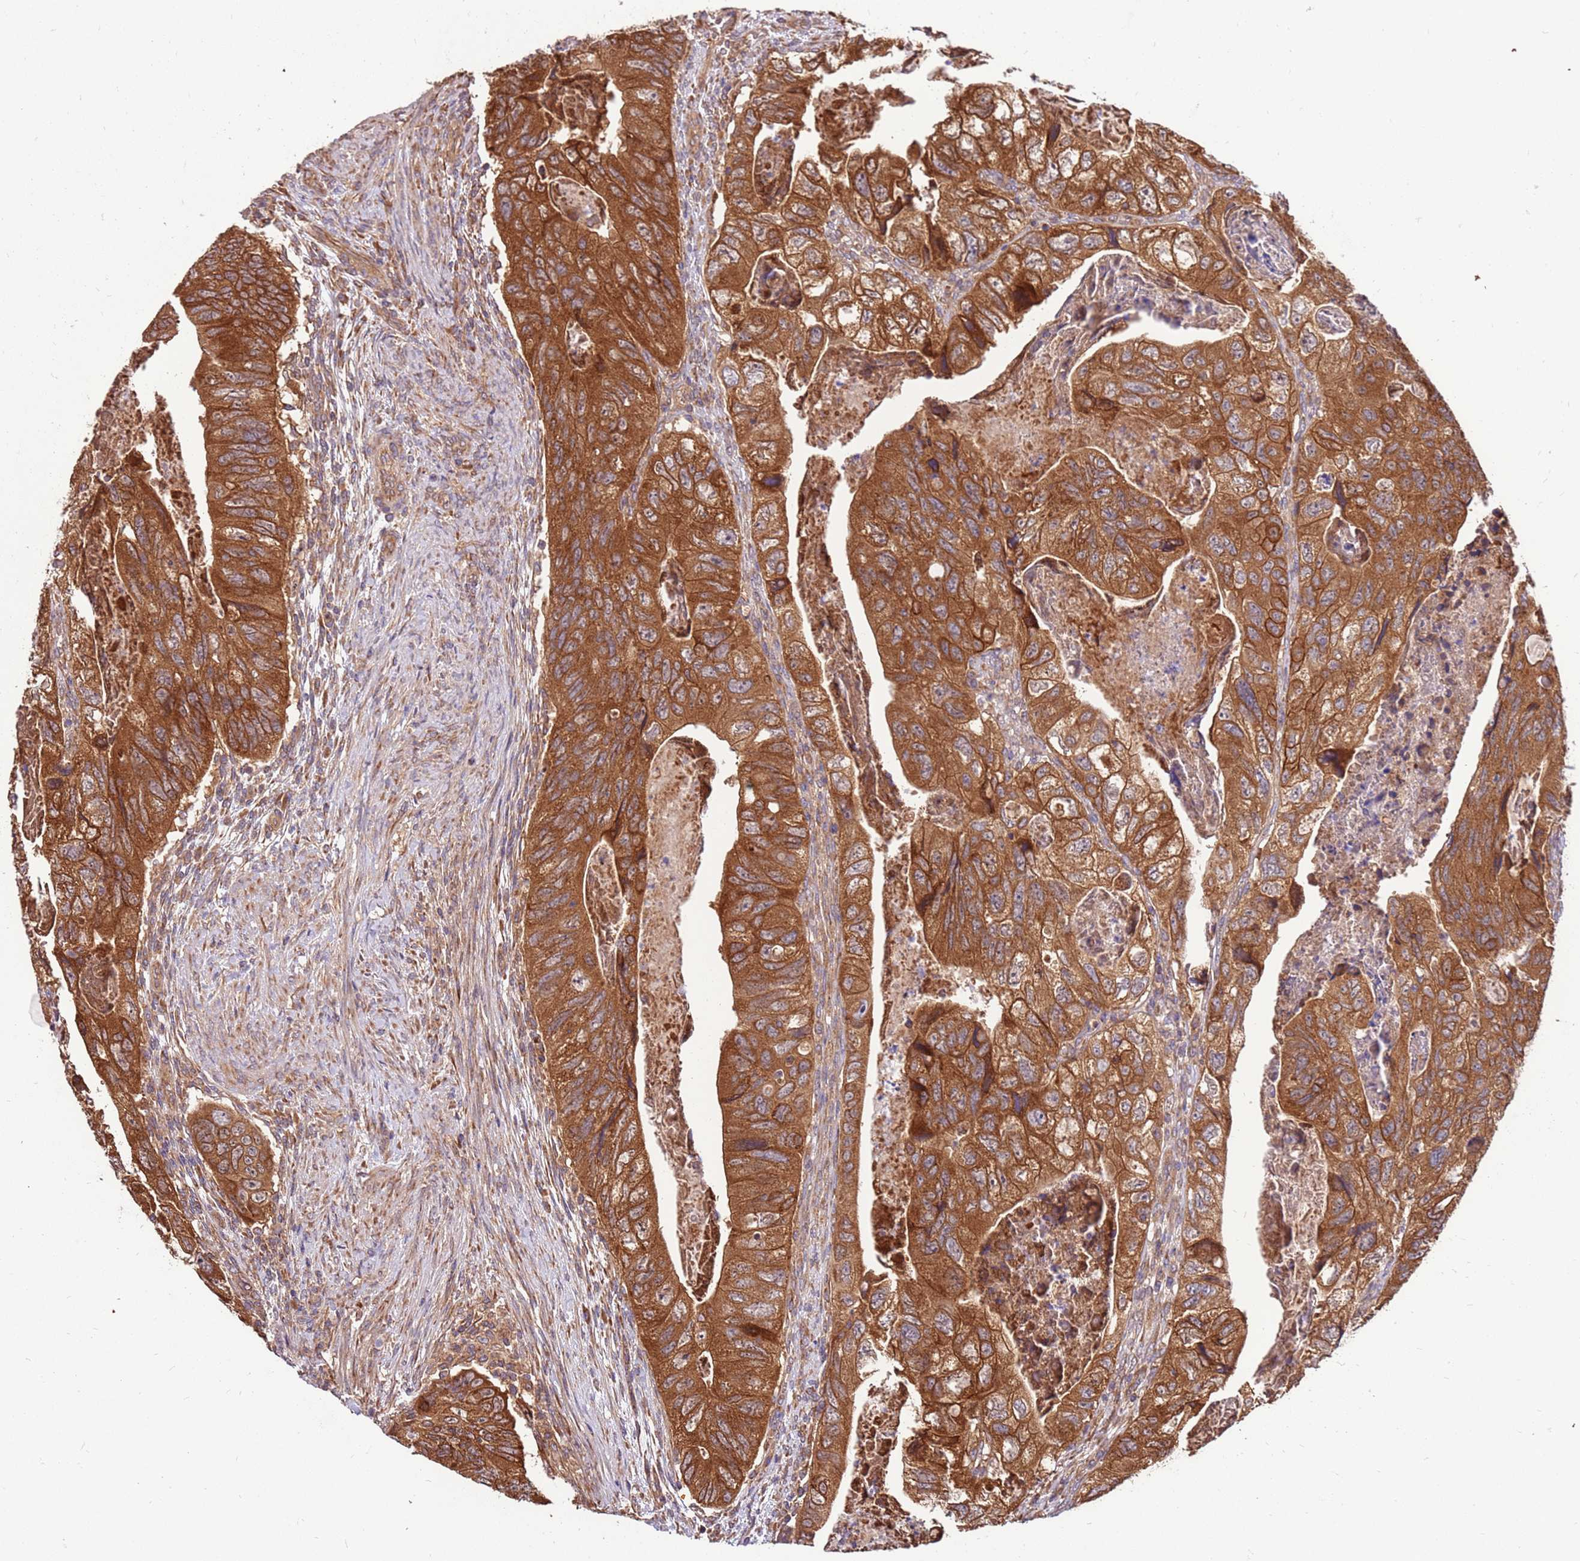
{"staining": {"intensity": "strong", "quantity": ">75%", "location": "cytoplasmic/membranous"}, "tissue": "colorectal cancer", "cell_type": "Tumor cells", "image_type": "cancer", "snomed": [{"axis": "morphology", "description": "Adenocarcinoma, NOS"}, {"axis": "topography", "description": "Rectum"}], "caption": "Colorectal cancer stained with immunohistochemistry (IHC) exhibits strong cytoplasmic/membranous staining in approximately >75% of tumor cells. (brown staining indicates protein expression, while blue staining denotes nuclei).", "gene": "SLC44A5", "patient": {"sex": "male", "age": 63}}